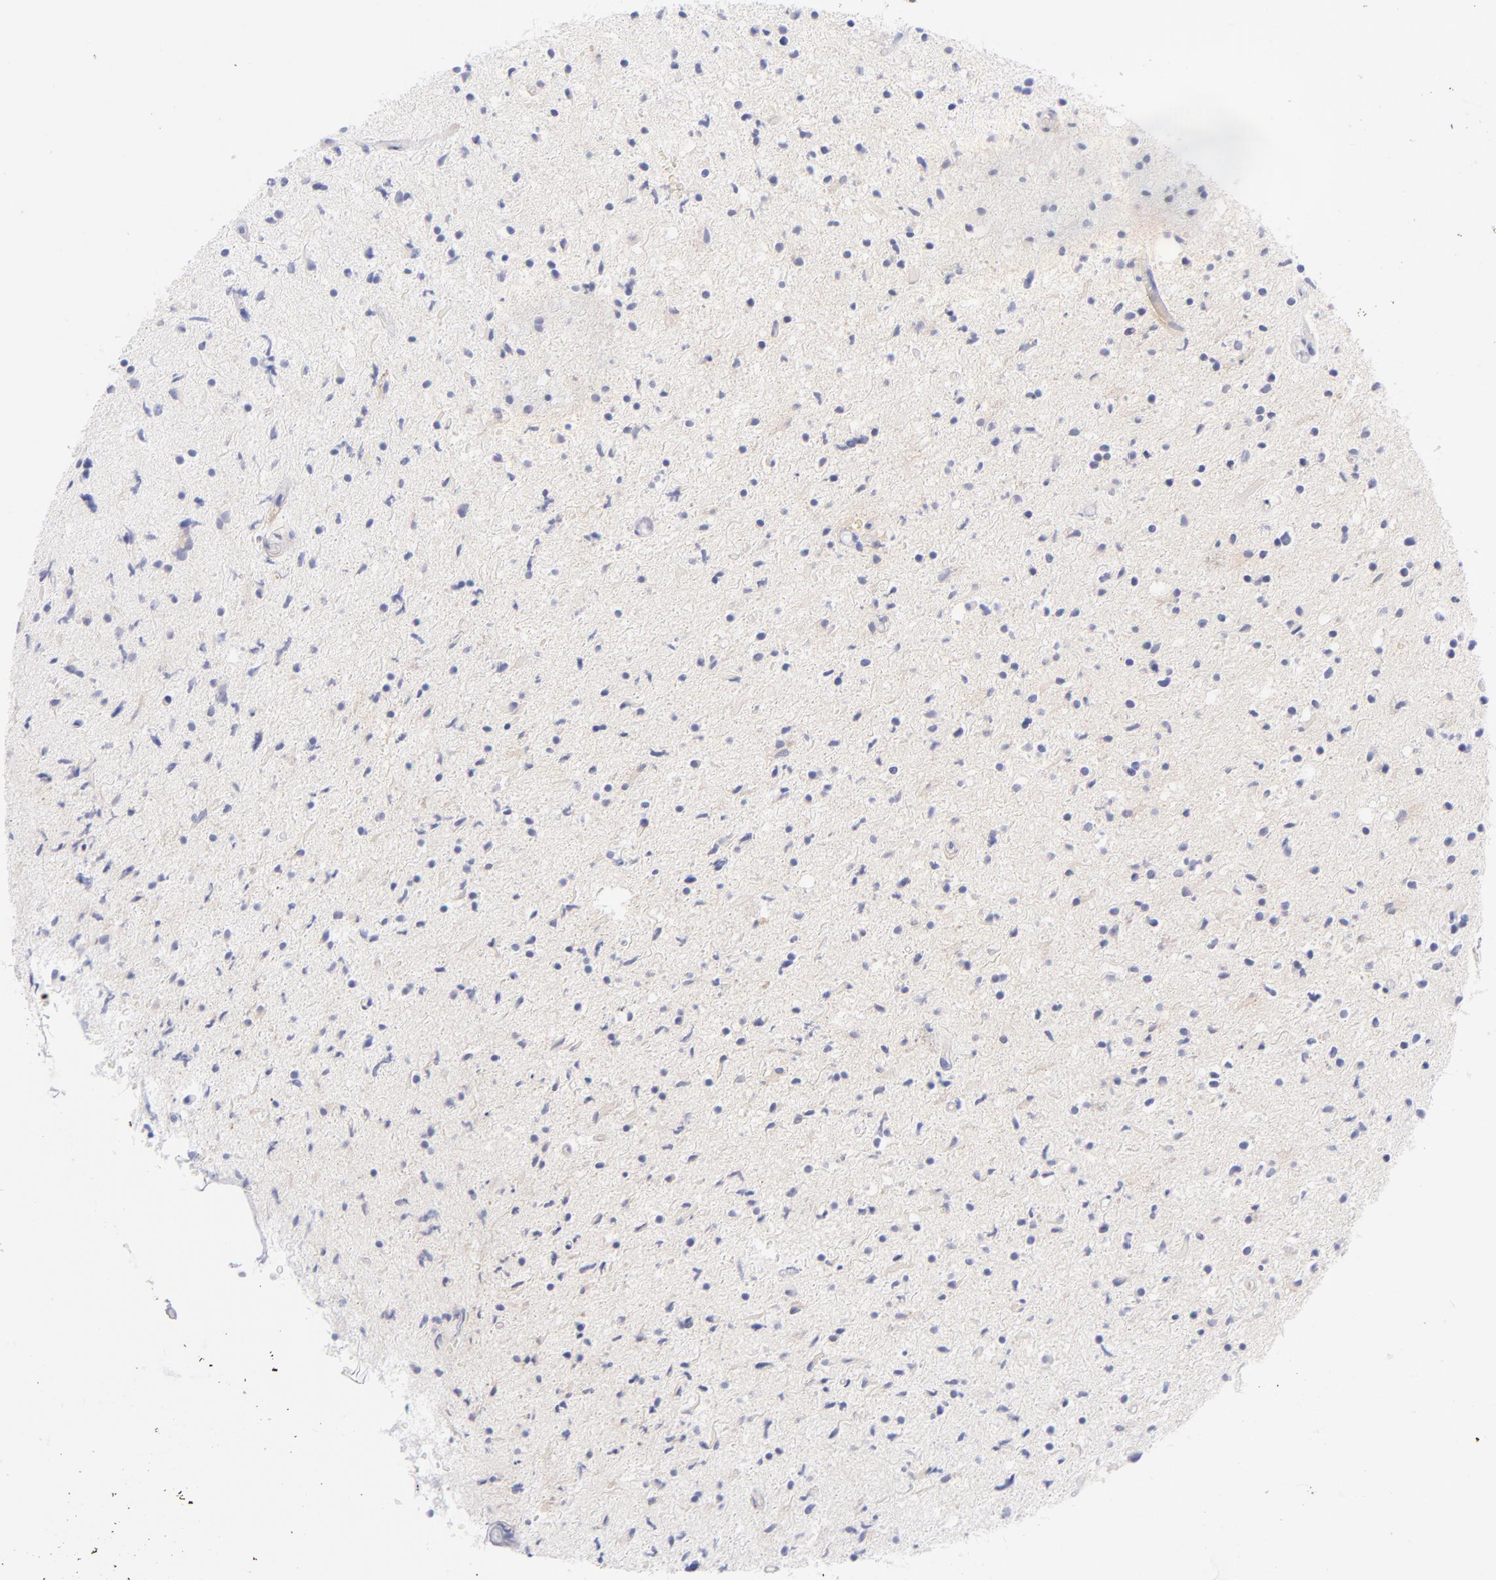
{"staining": {"intensity": "negative", "quantity": "none", "location": "none"}, "tissue": "glioma", "cell_type": "Tumor cells", "image_type": "cancer", "snomed": [{"axis": "morphology", "description": "Glioma, malignant, High grade"}, {"axis": "topography", "description": "Brain"}], "caption": "This is an IHC micrograph of glioma. There is no staining in tumor cells.", "gene": "HP", "patient": {"sex": "male", "age": 33}}